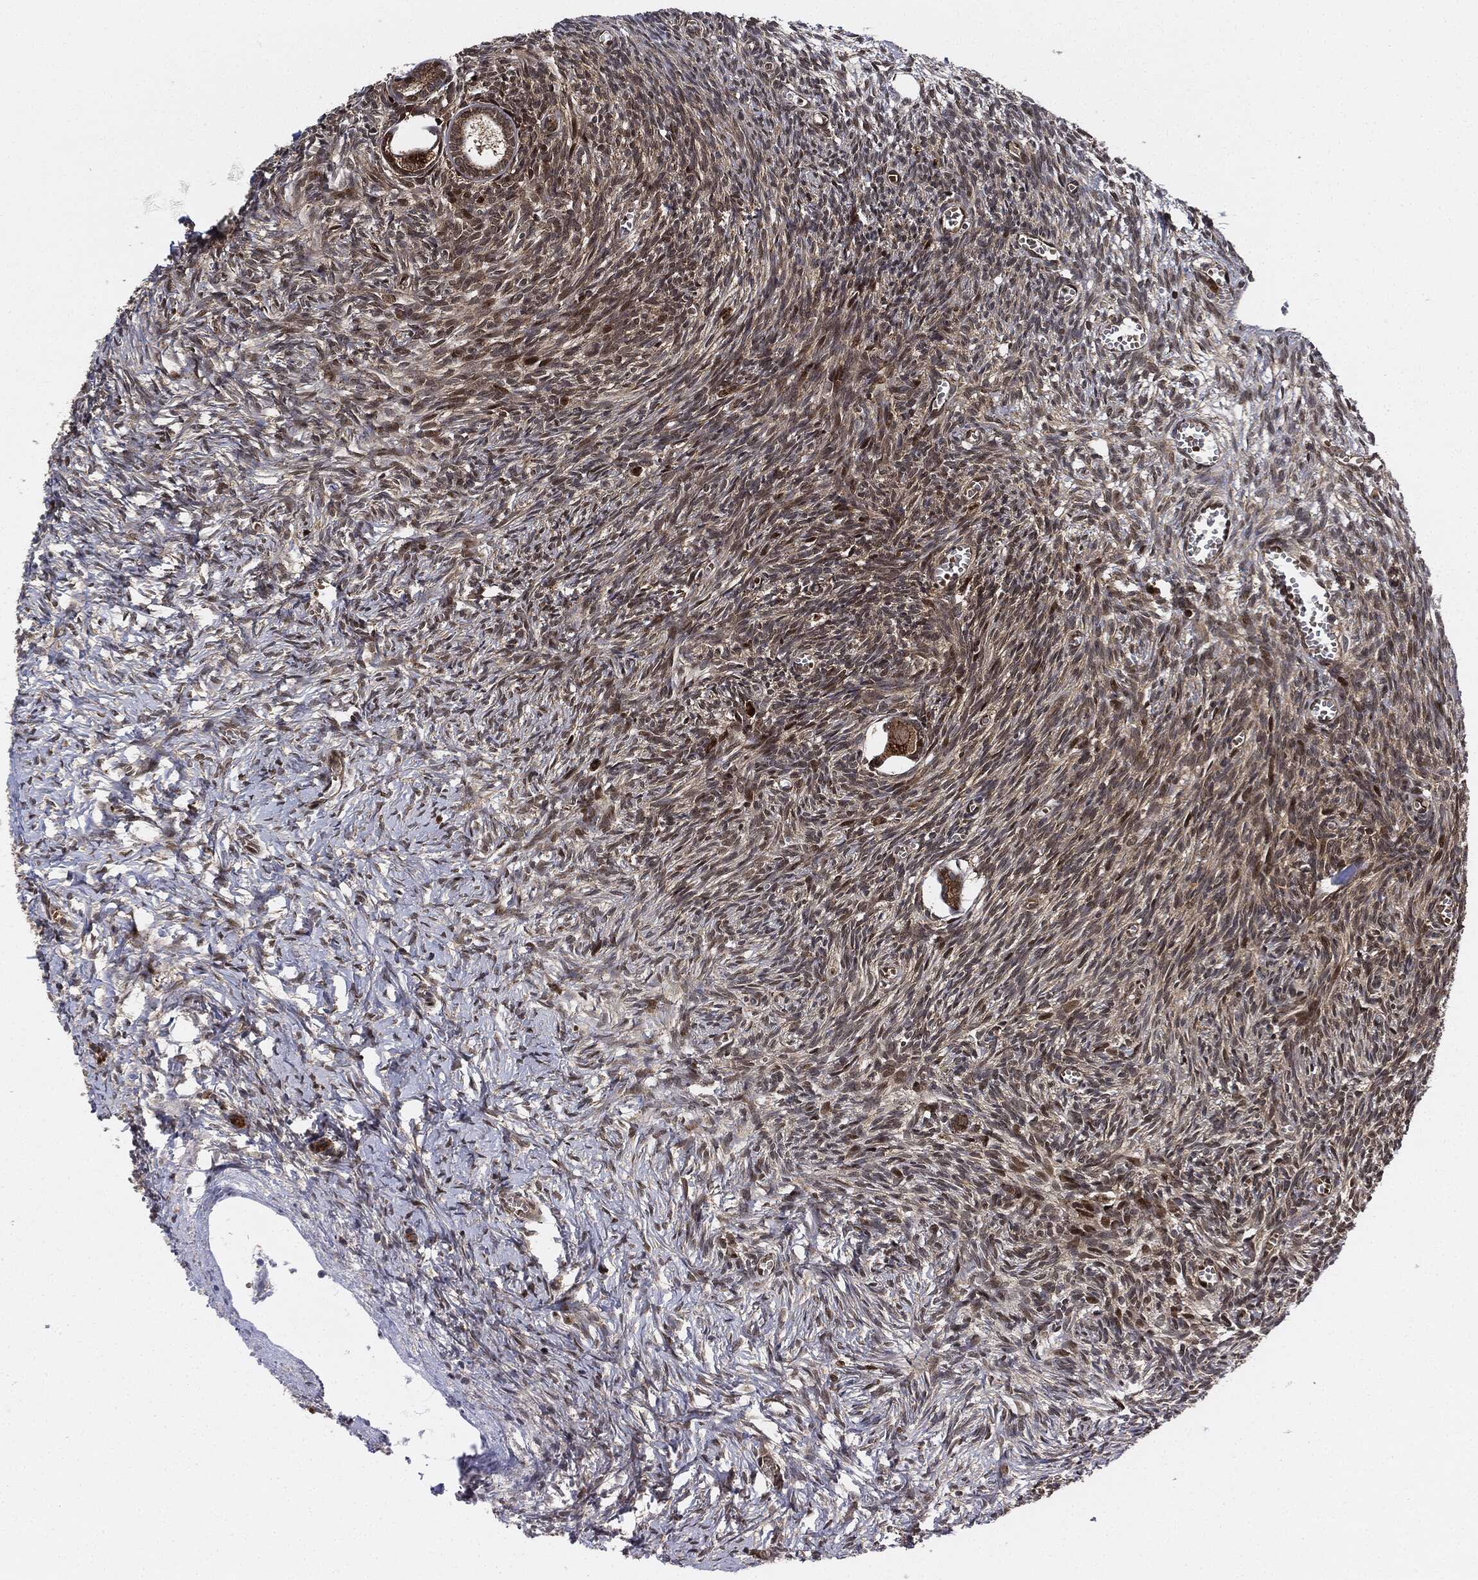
{"staining": {"intensity": "weak", "quantity": "25%-75%", "location": "cytoplasmic/membranous"}, "tissue": "ovary", "cell_type": "Follicle cells", "image_type": "normal", "snomed": [{"axis": "morphology", "description": "Normal tissue, NOS"}, {"axis": "topography", "description": "Ovary"}], "caption": "This micrograph exhibits immunohistochemistry (IHC) staining of unremarkable human ovary, with low weak cytoplasmic/membranous positivity in approximately 25%-75% of follicle cells.", "gene": "RNASEL", "patient": {"sex": "female", "age": 43}}